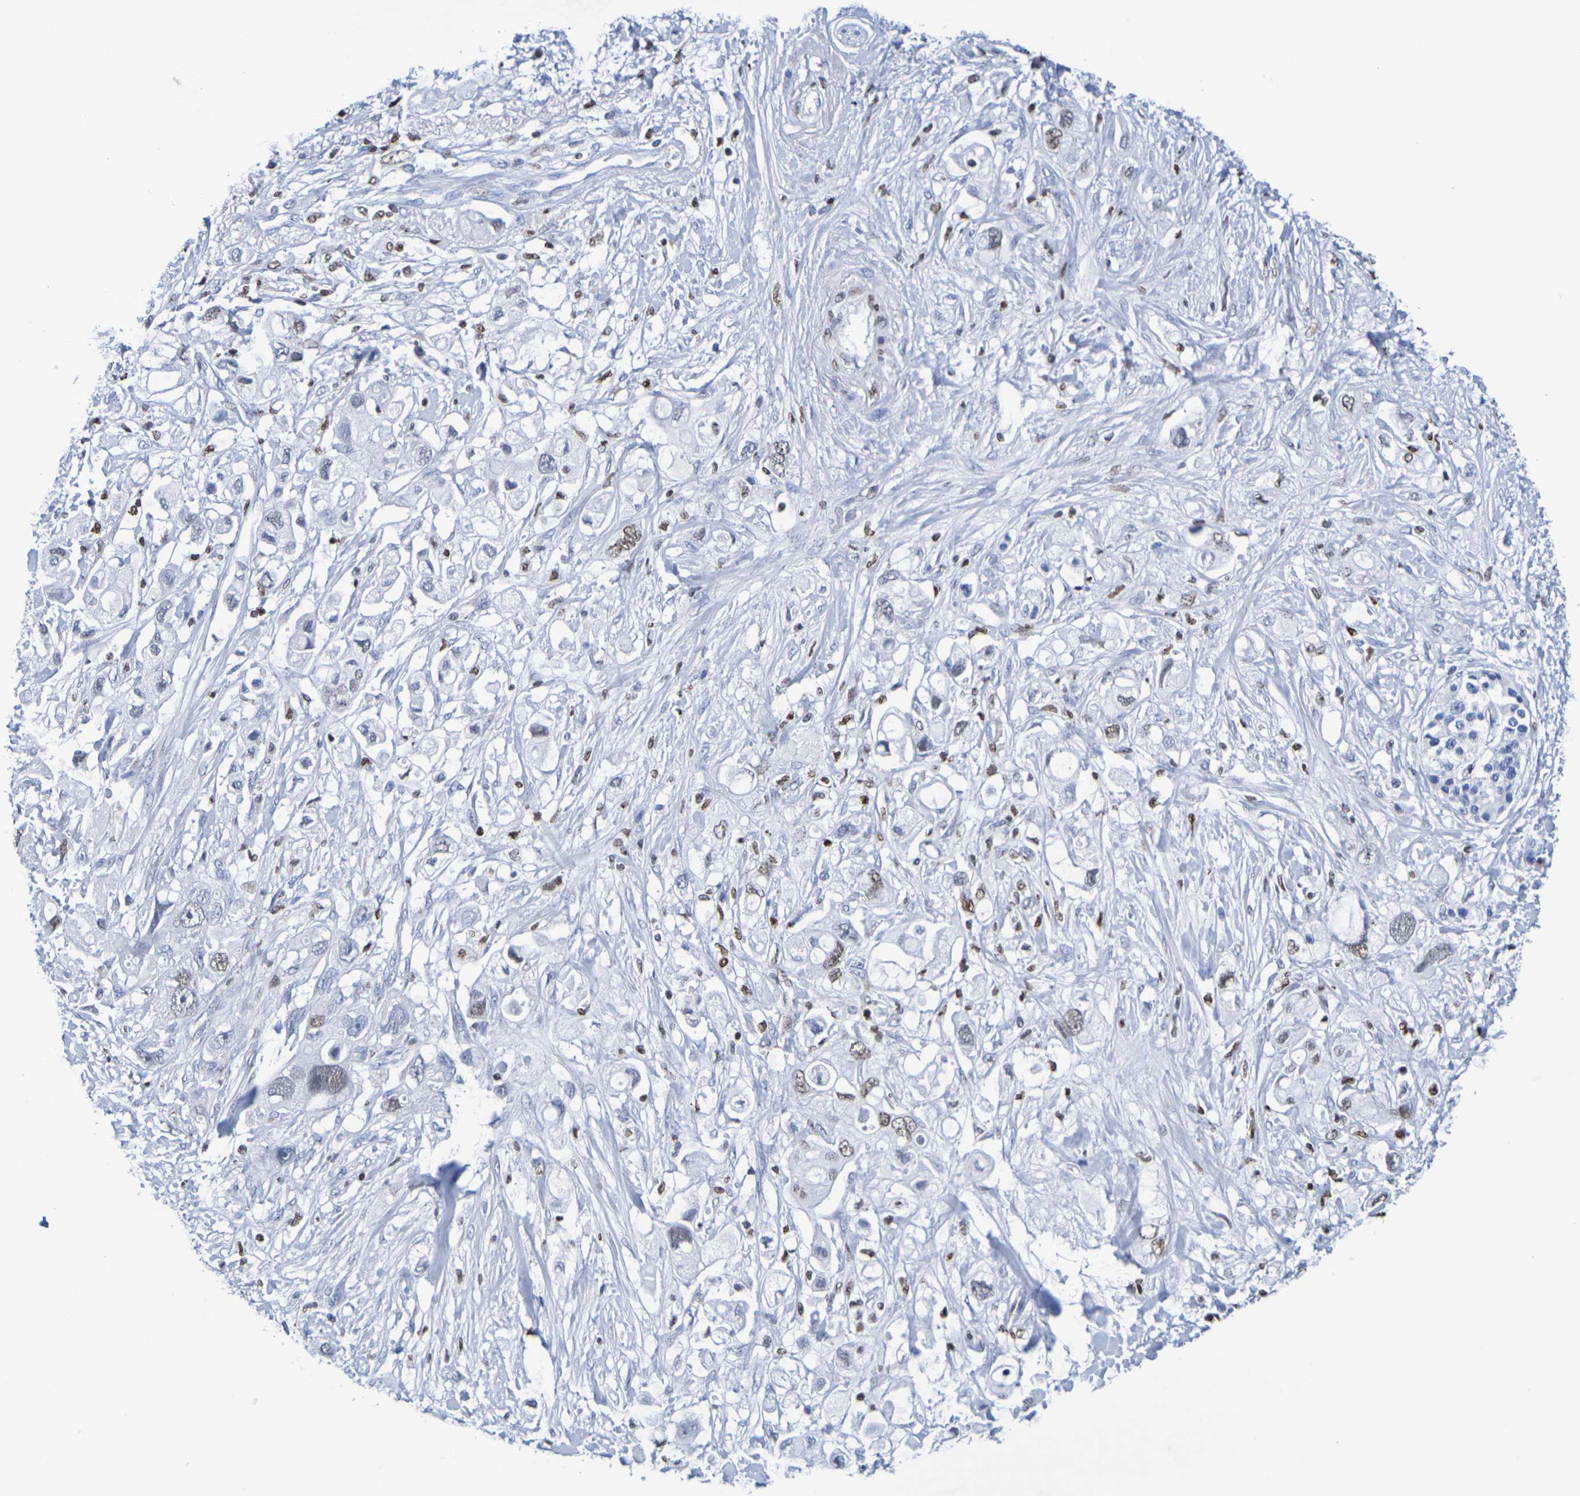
{"staining": {"intensity": "moderate", "quantity": "25%-75%", "location": "nuclear"}, "tissue": "pancreatic cancer", "cell_type": "Tumor cells", "image_type": "cancer", "snomed": [{"axis": "morphology", "description": "Adenocarcinoma, NOS"}, {"axis": "topography", "description": "Pancreas"}], "caption": "Protein expression analysis of human pancreatic adenocarcinoma reveals moderate nuclear positivity in approximately 25%-75% of tumor cells.", "gene": "H1-5", "patient": {"sex": "female", "age": 56}}